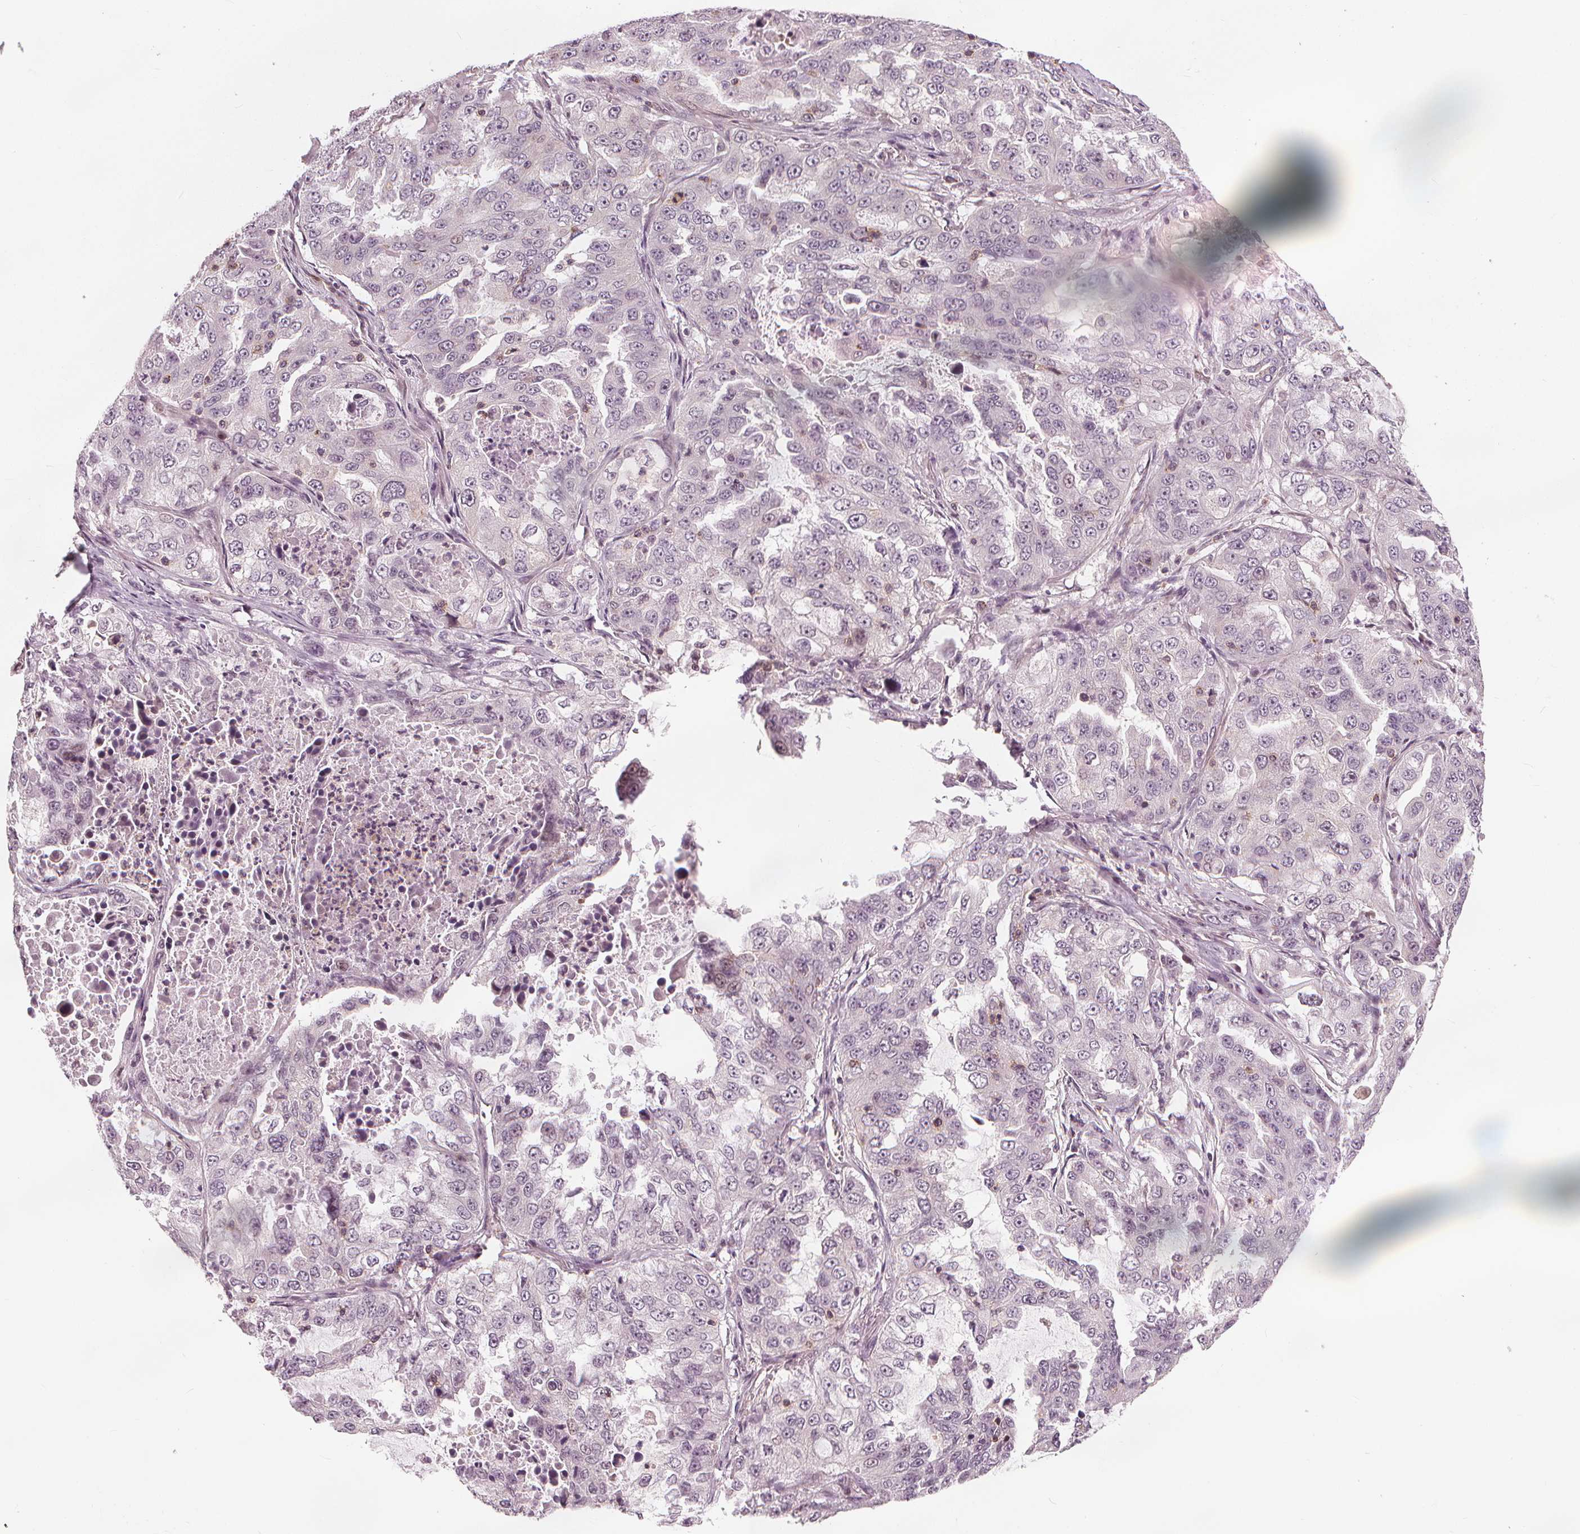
{"staining": {"intensity": "negative", "quantity": "none", "location": "none"}, "tissue": "lung cancer", "cell_type": "Tumor cells", "image_type": "cancer", "snomed": [{"axis": "morphology", "description": "Adenocarcinoma, NOS"}, {"axis": "topography", "description": "Lung"}], "caption": "Adenocarcinoma (lung) stained for a protein using immunohistochemistry demonstrates no positivity tumor cells.", "gene": "SLC34A1", "patient": {"sex": "female", "age": 61}}